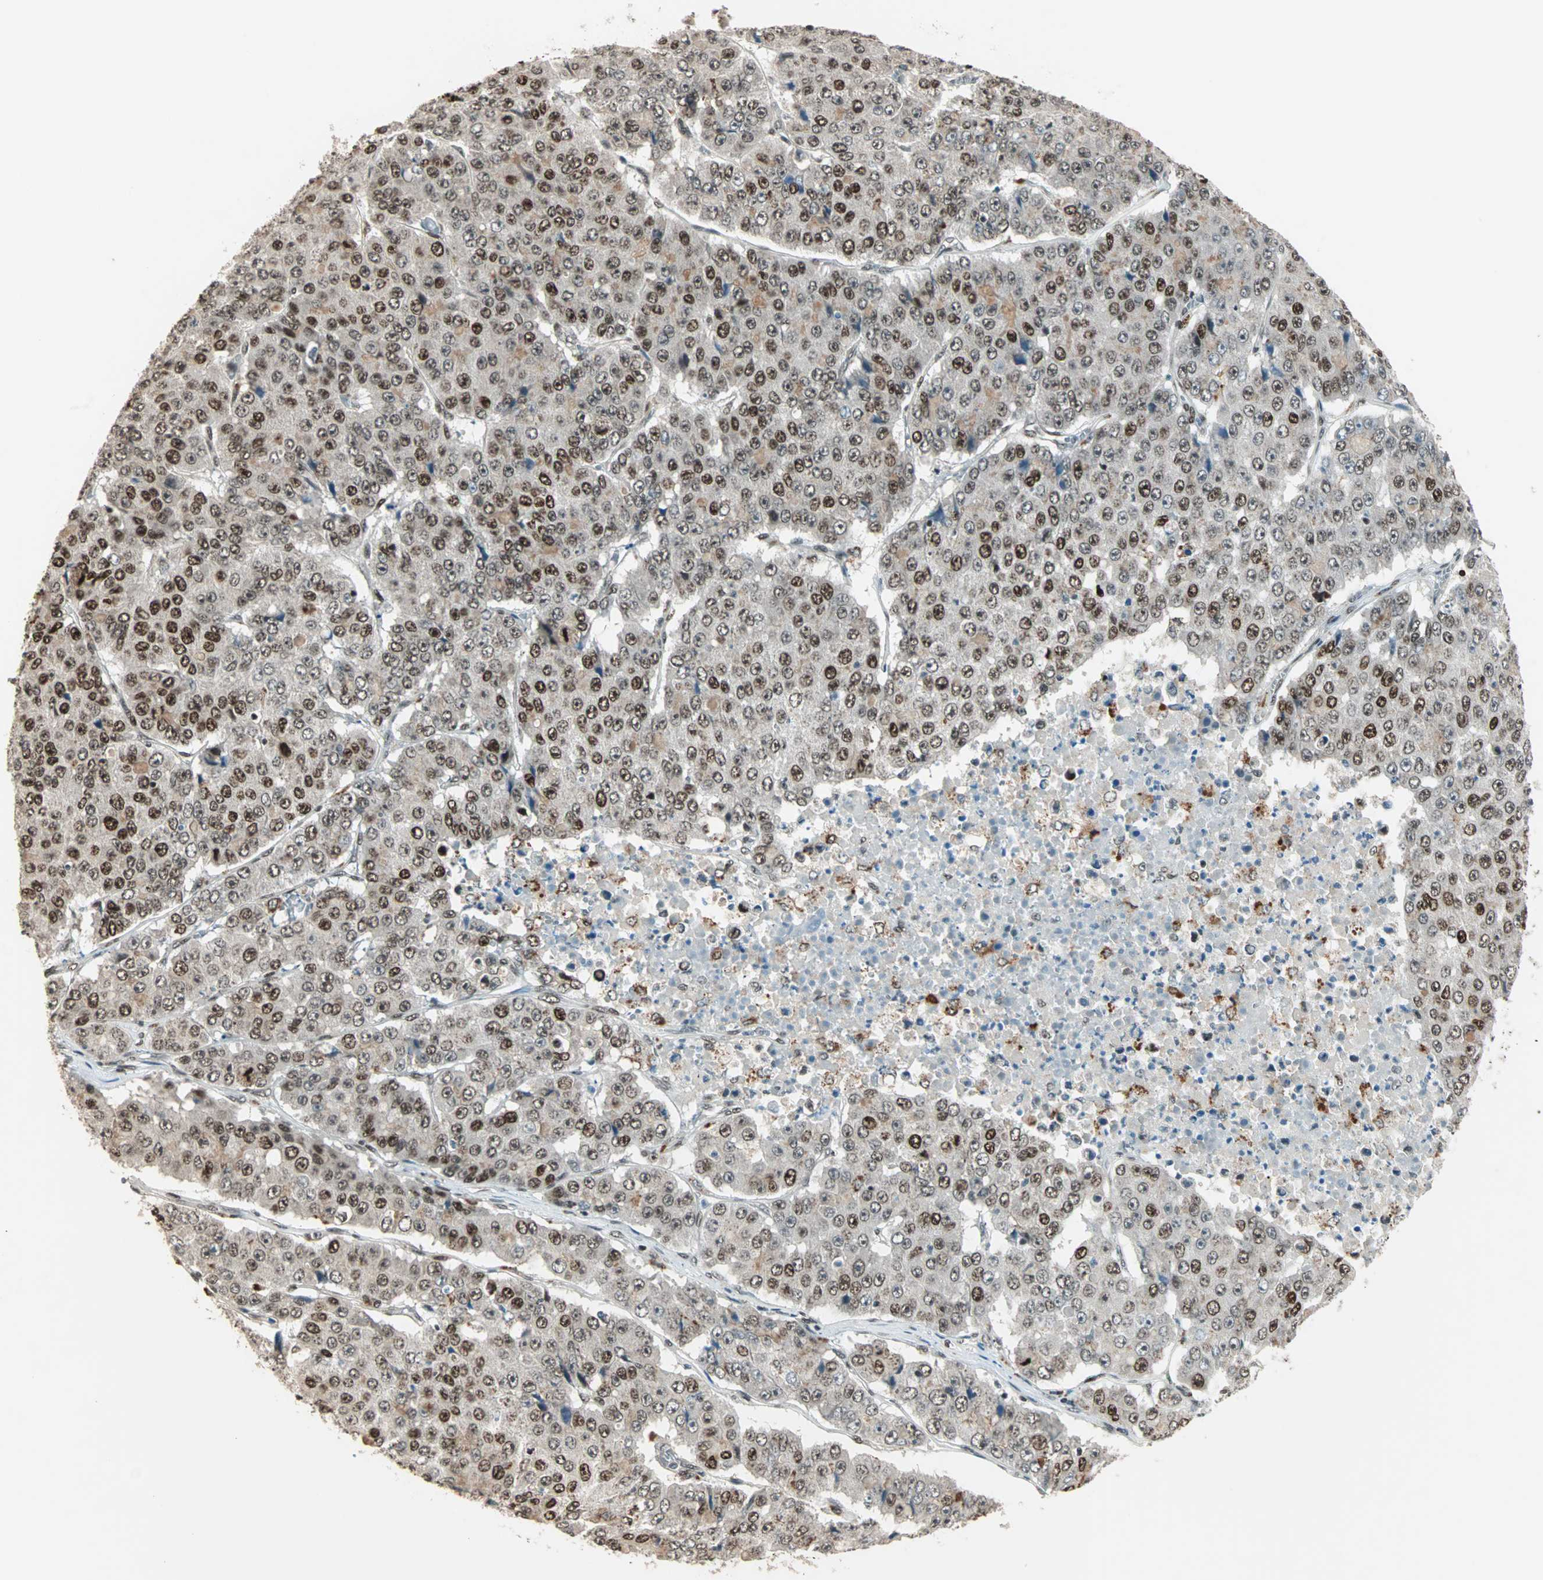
{"staining": {"intensity": "strong", "quantity": ">75%", "location": "cytoplasmic/membranous,nuclear"}, "tissue": "pancreatic cancer", "cell_type": "Tumor cells", "image_type": "cancer", "snomed": [{"axis": "morphology", "description": "Adenocarcinoma, NOS"}, {"axis": "topography", "description": "Pancreas"}], "caption": "Protein analysis of adenocarcinoma (pancreatic) tissue demonstrates strong cytoplasmic/membranous and nuclear positivity in about >75% of tumor cells.", "gene": "MDC1", "patient": {"sex": "male", "age": 50}}